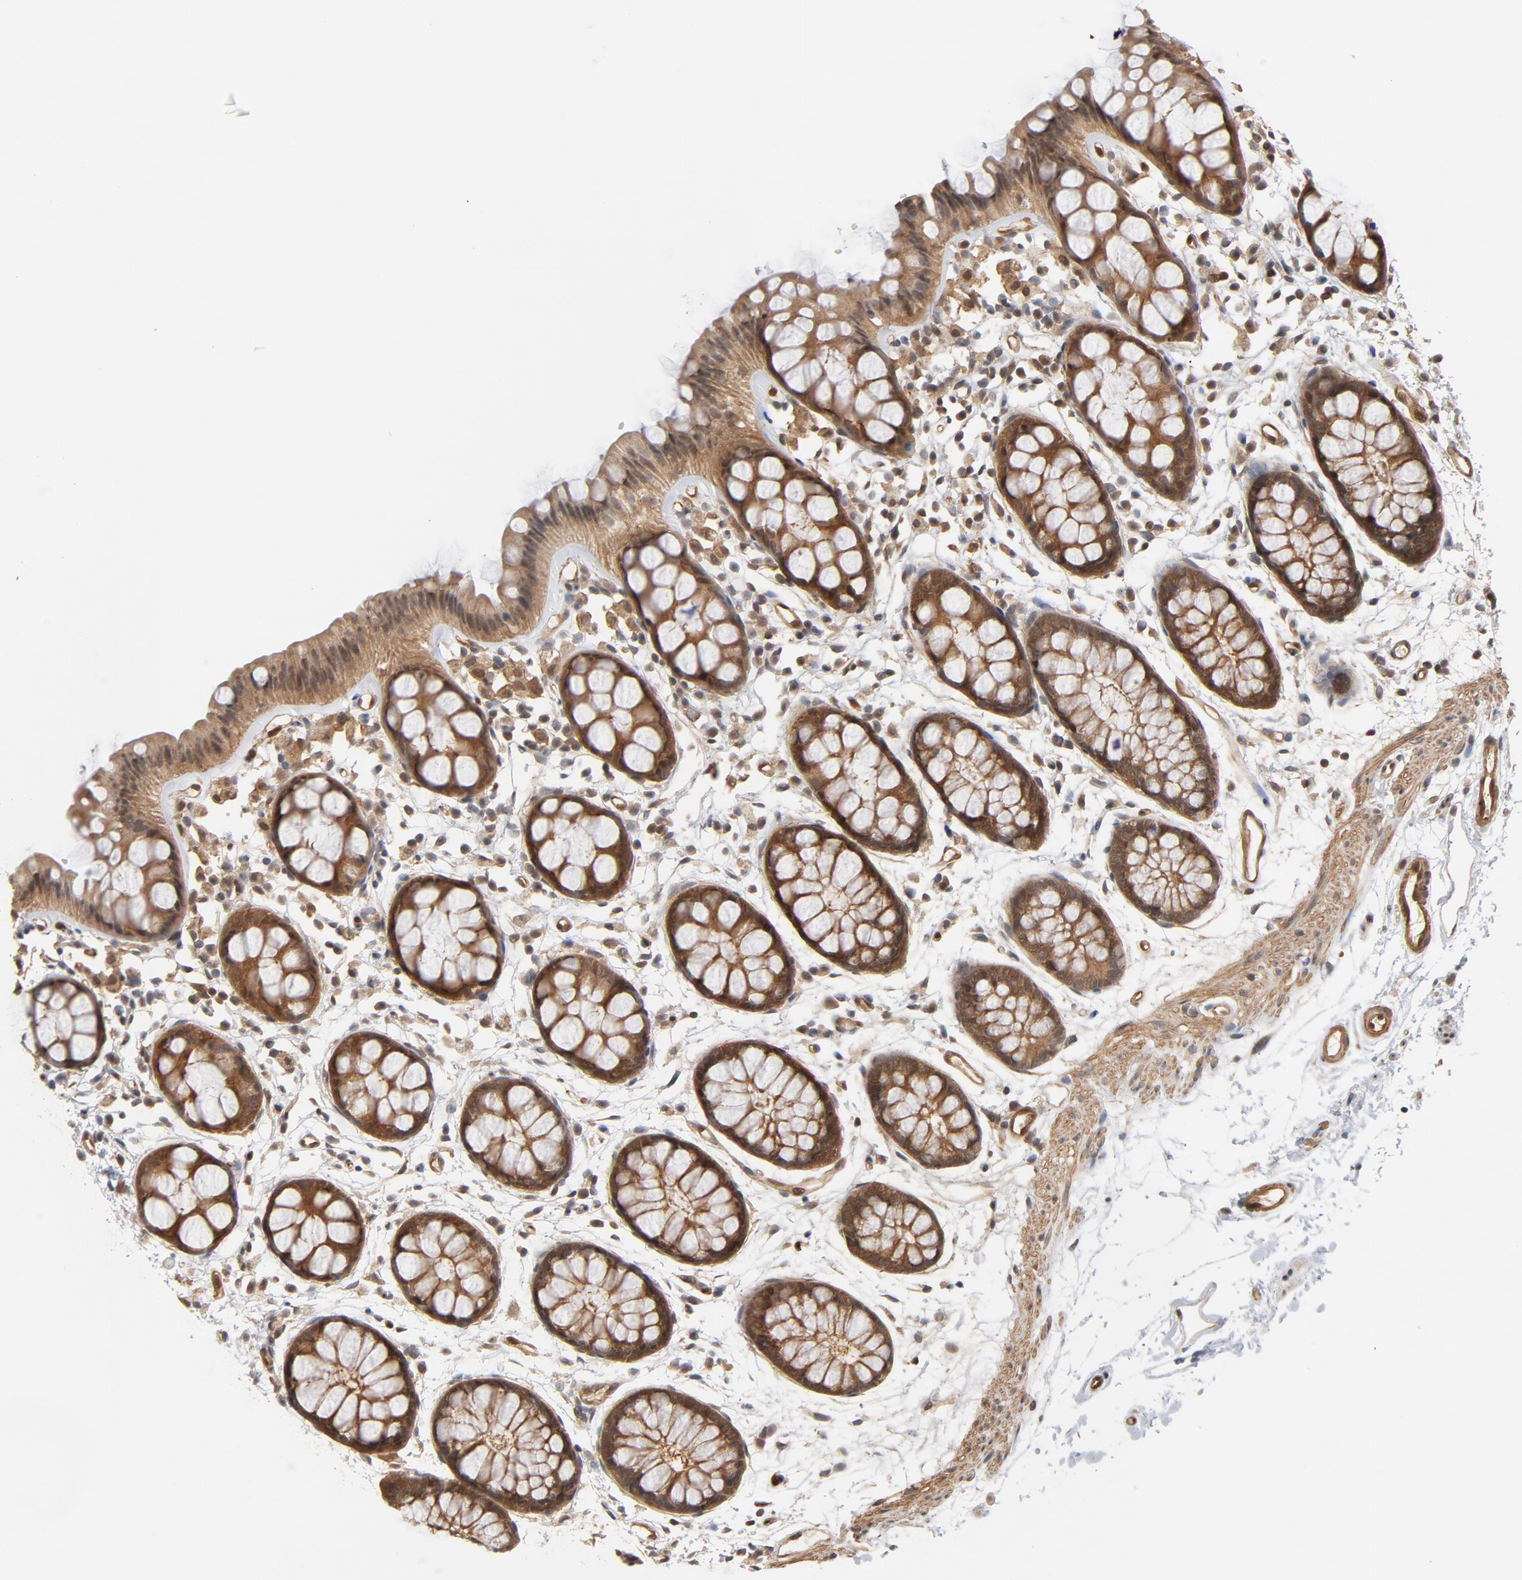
{"staining": {"intensity": "moderate", "quantity": ">75%", "location": "cytoplasmic/membranous"}, "tissue": "rectum", "cell_type": "Glandular cells", "image_type": "normal", "snomed": [{"axis": "morphology", "description": "Normal tissue, NOS"}, {"axis": "topography", "description": "Rectum"}], "caption": "DAB (3,3'-diaminobenzidine) immunohistochemical staining of normal human rectum exhibits moderate cytoplasmic/membranous protein staining in about >75% of glandular cells.", "gene": "CDC37", "patient": {"sex": "female", "age": 66}}